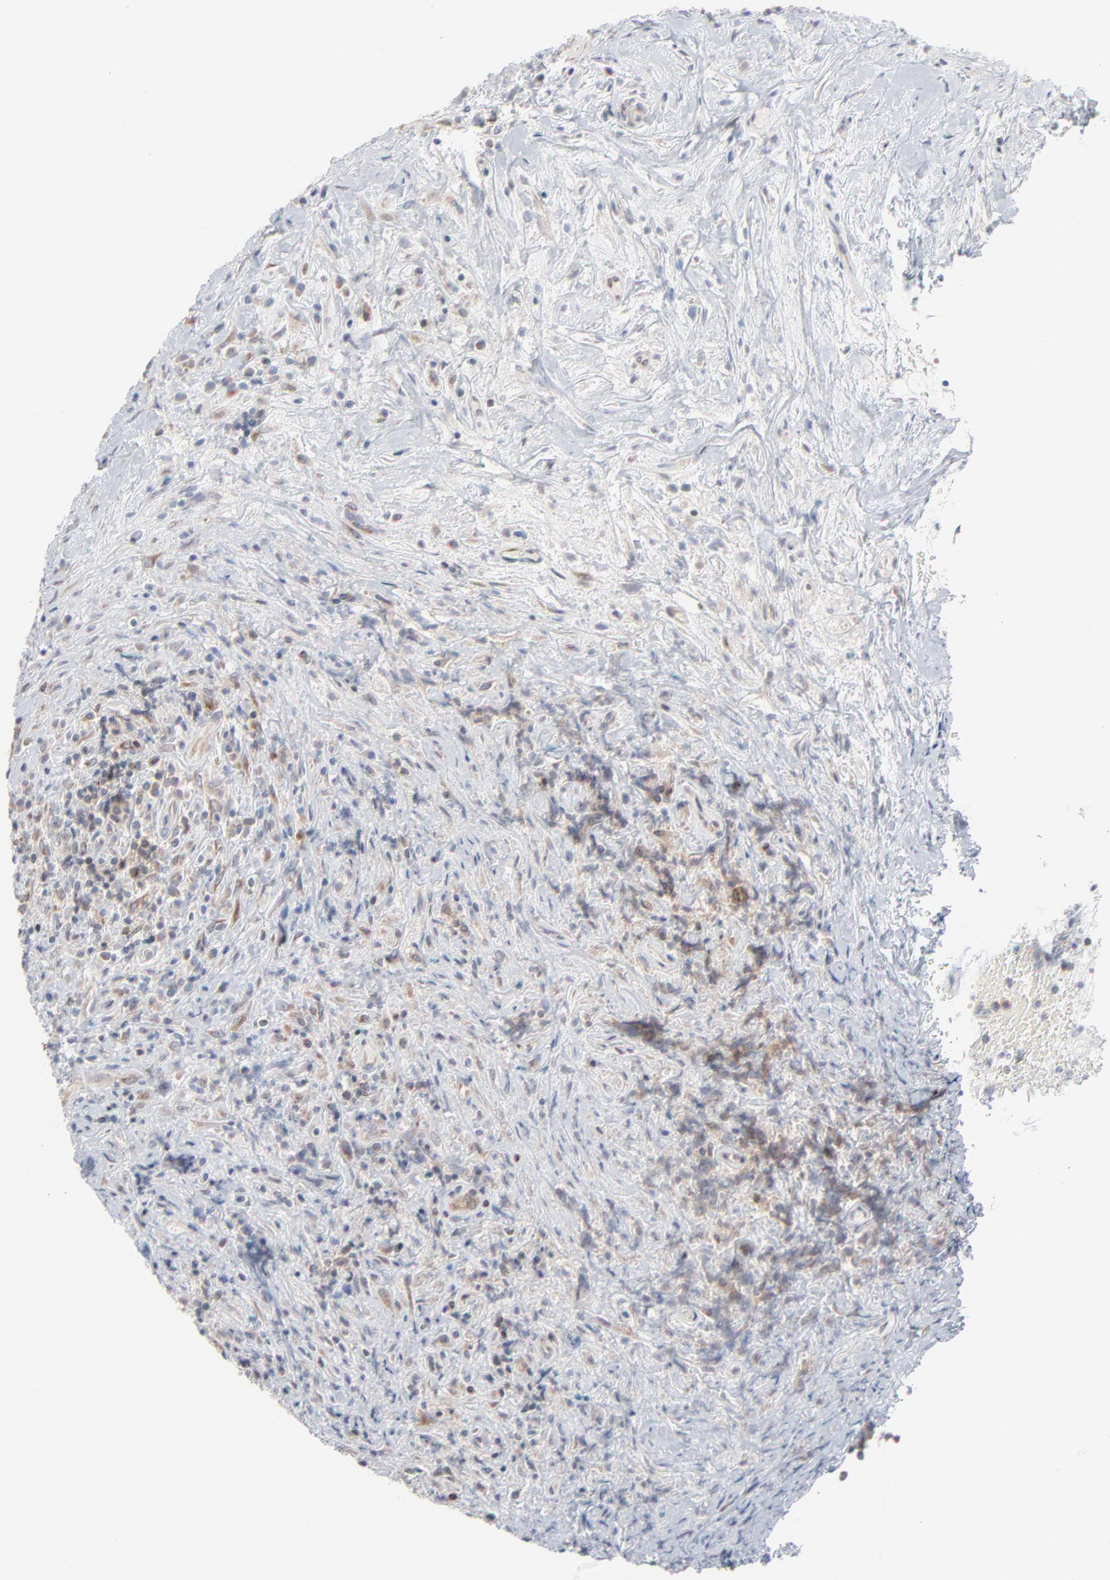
{"staining": {"intensity": "moderate", "quantity": "25%-75%", "location": "cytoplasmic/membranous"}, "tissue": "lymphoma", "cell_type": "Tumor cells", "image_type": "cancer", "snomed": [{"axis": "morphology", "description": "Hodgkin's disease, NOS"}, {"axis": "topography", "description": "Lymph node"}], "caption": "This is an image of IHC staining of lymphoma, which shows moderate expression in the cytoplasmic/membranous of tumor cells.", "gene": "KDSR", "patient": {"sex": "female", "age": 25}}